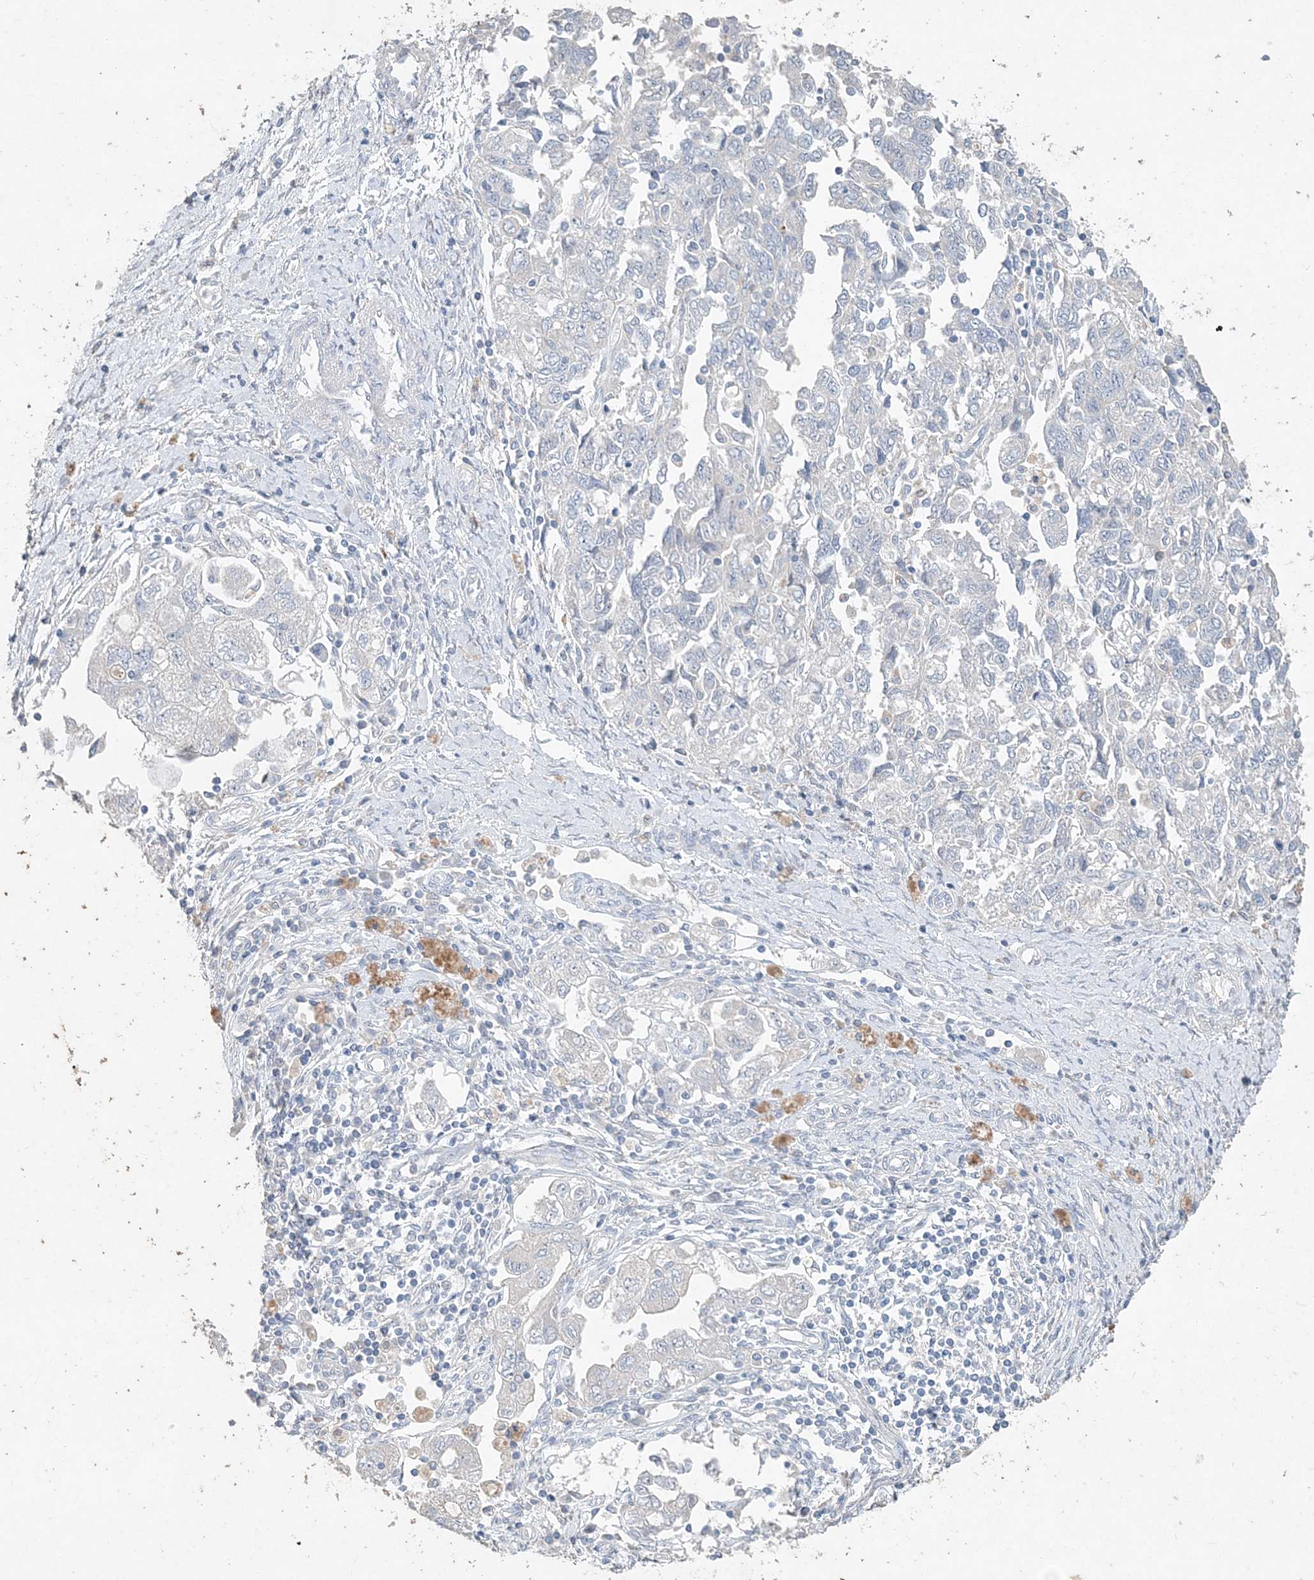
{"staining": {"intensity": "negative", "quantity": "none", "location": "none"}, "tissue": "ovarian cancer", "cell_type": "Tumor cells", "image_type": "cancer", "snomed": [{"axis": "morphology", "description": "Carcinoma, NOS"}, {"axis": "morphology", "description": "Cystadenocarcinoma, serous, NOS"}, {"axis": "topography", "description": "Ovary"}], "caption": "The image shows no significant positivity in tumor cells of serous cystadenocarcinoma (ovarian).", "gene": "DNAH5", "patient": {"sex": "female", "age": 69}}